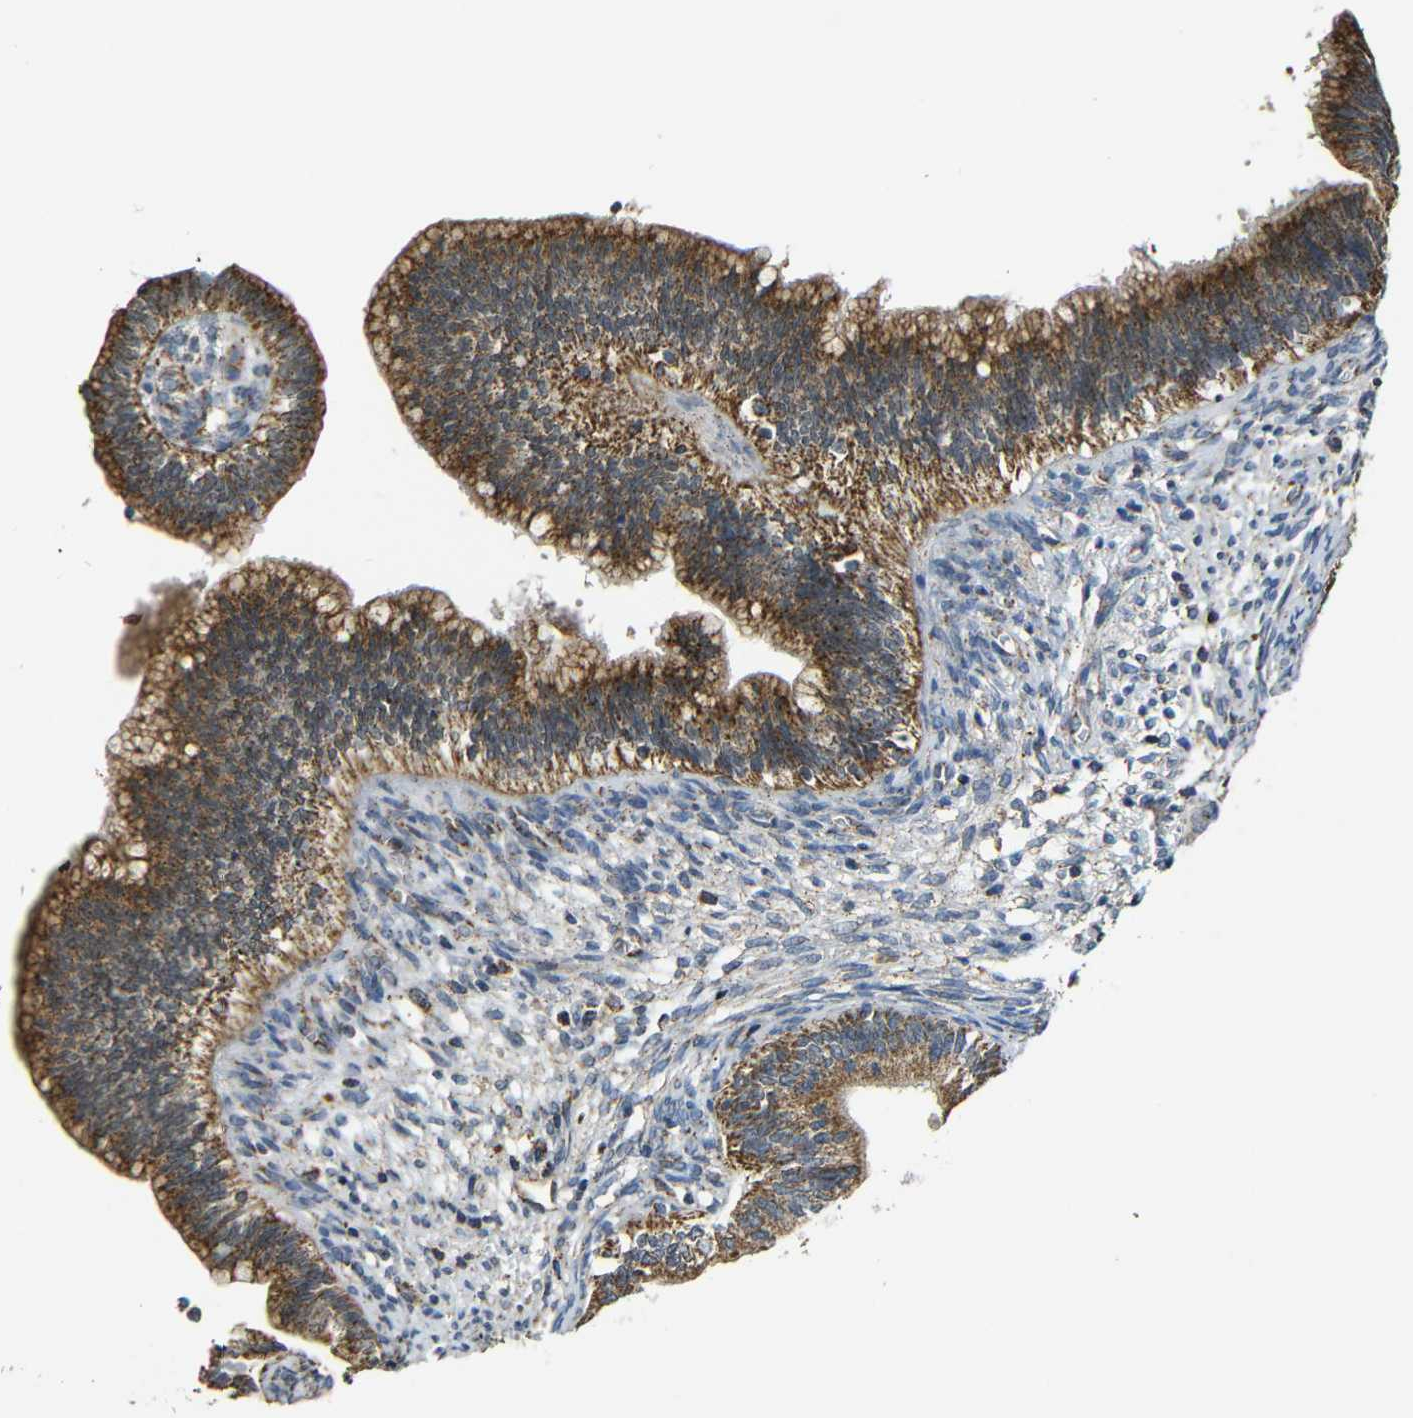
{"staining": {"intensity": "moderate", "quantity": ">75%", "location": "cytoplasmic/membranous"}, "tissue": "cervical cancer", "cell_type": "Tumor cells", "image_type": "cancer", "snomed": [{"axis": "morphology", "description": "Adenocarcinoma, NOS"}, {"axis": "topography", "description": "Cervix"}], "caption": "Moderate cytoplasmic/membranous positivity for a protein is identified in approximately >75% of tumor cells of adenocarcinoma (cervical) using IHC.", "gene": "NR3C2", "patient": {"sex": "female", "age": 44}}